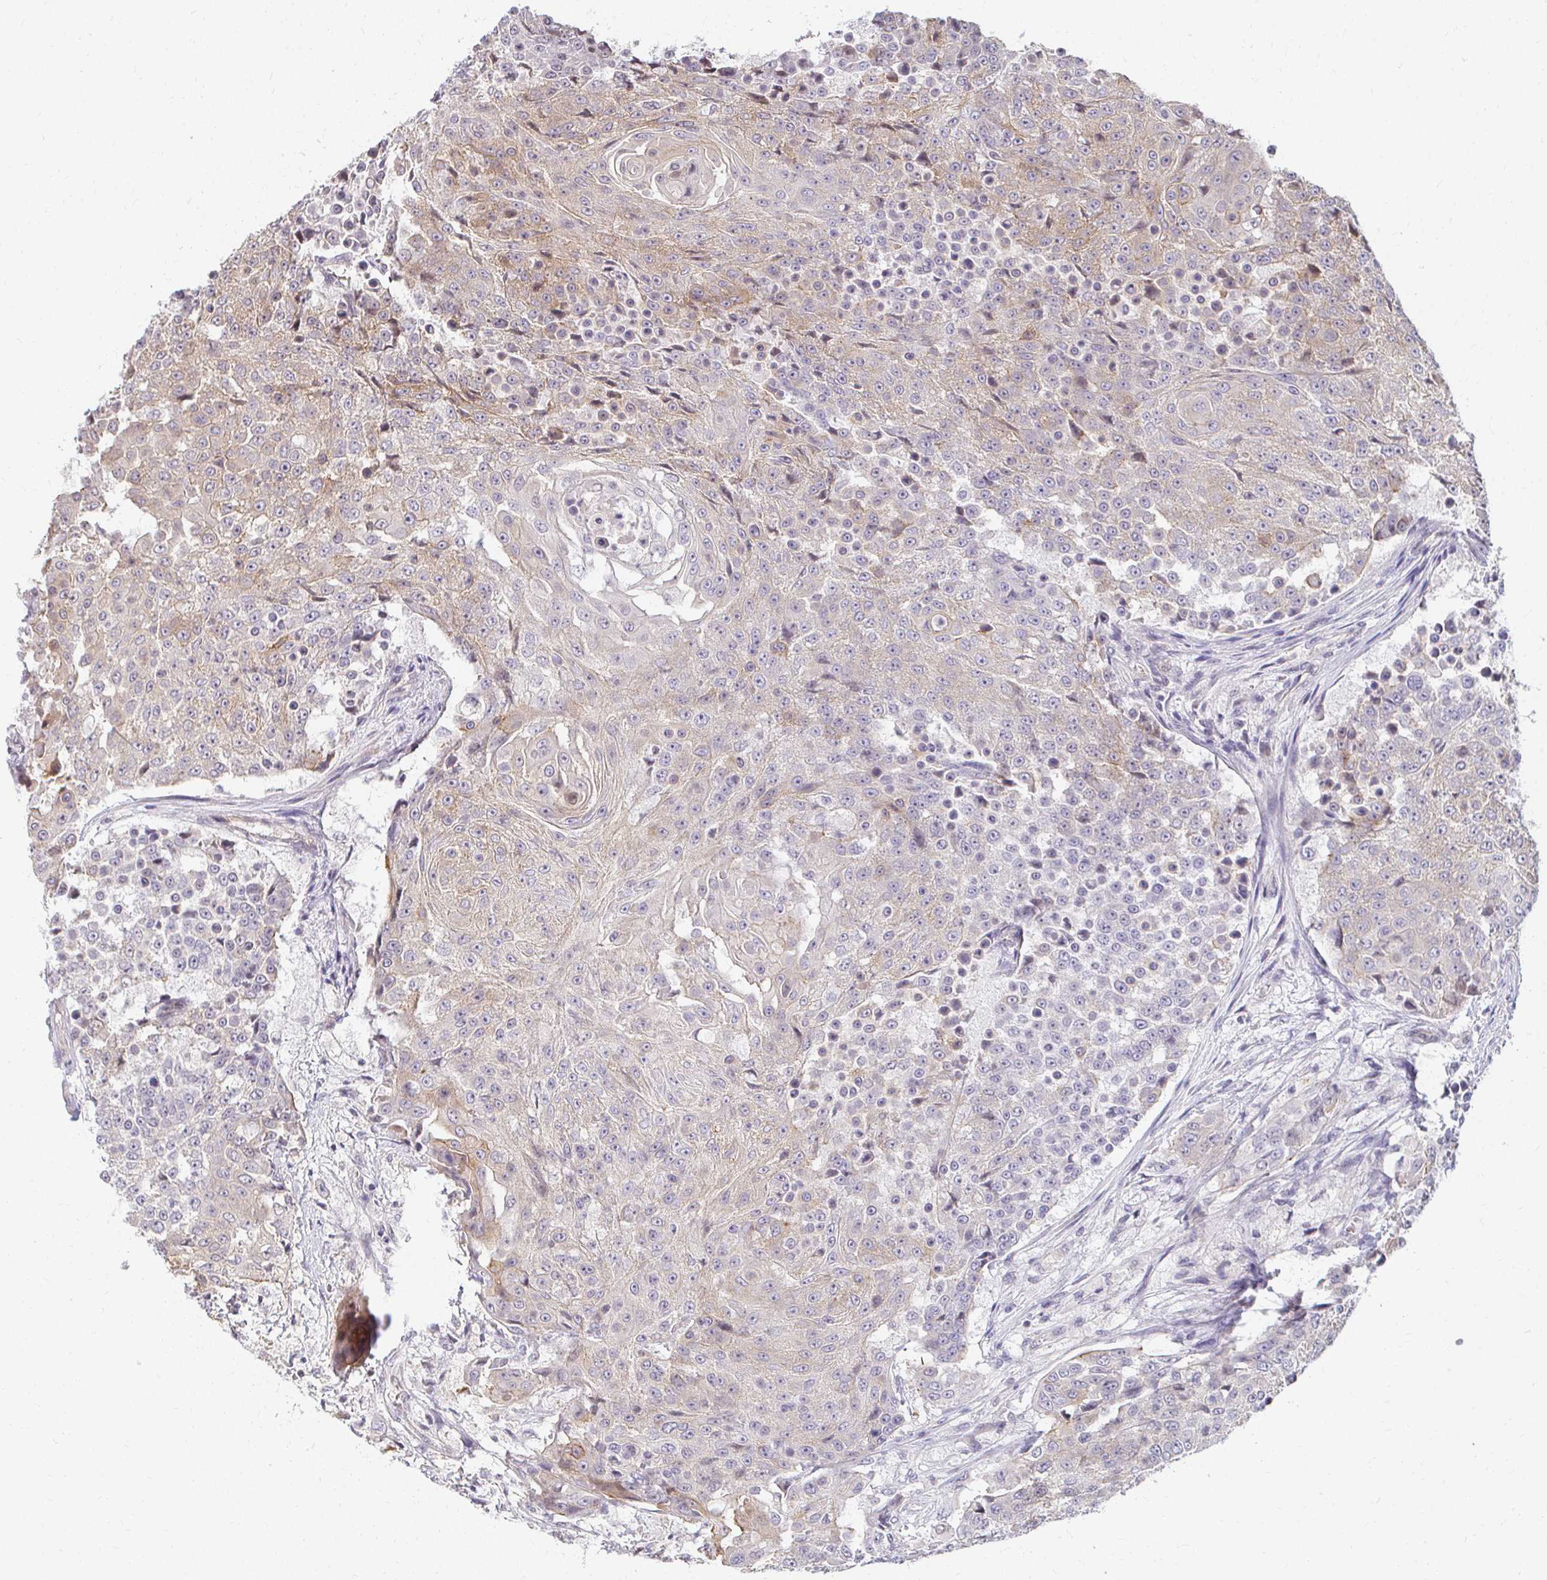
{"staining": {"intensity": "weak", "quantity": "<25%", "location": "cytoplasmic/membranous"}, "tissue": "urothelial cancer", "cell_type": "Tumor cells", "image_type": "cancer", "snomed": [{"axis": "morphology", "description": "Urothelial carcinoma, High grade"}, {"axis": "topography", "description": "Urinary bladder"}], "caption": "This is an immunohistochemistry histopathology image of urothelial cancer. There is no staining in tumor cells.", "gene": "ANK3", "patient": {"sex": "female", "age": 63}}